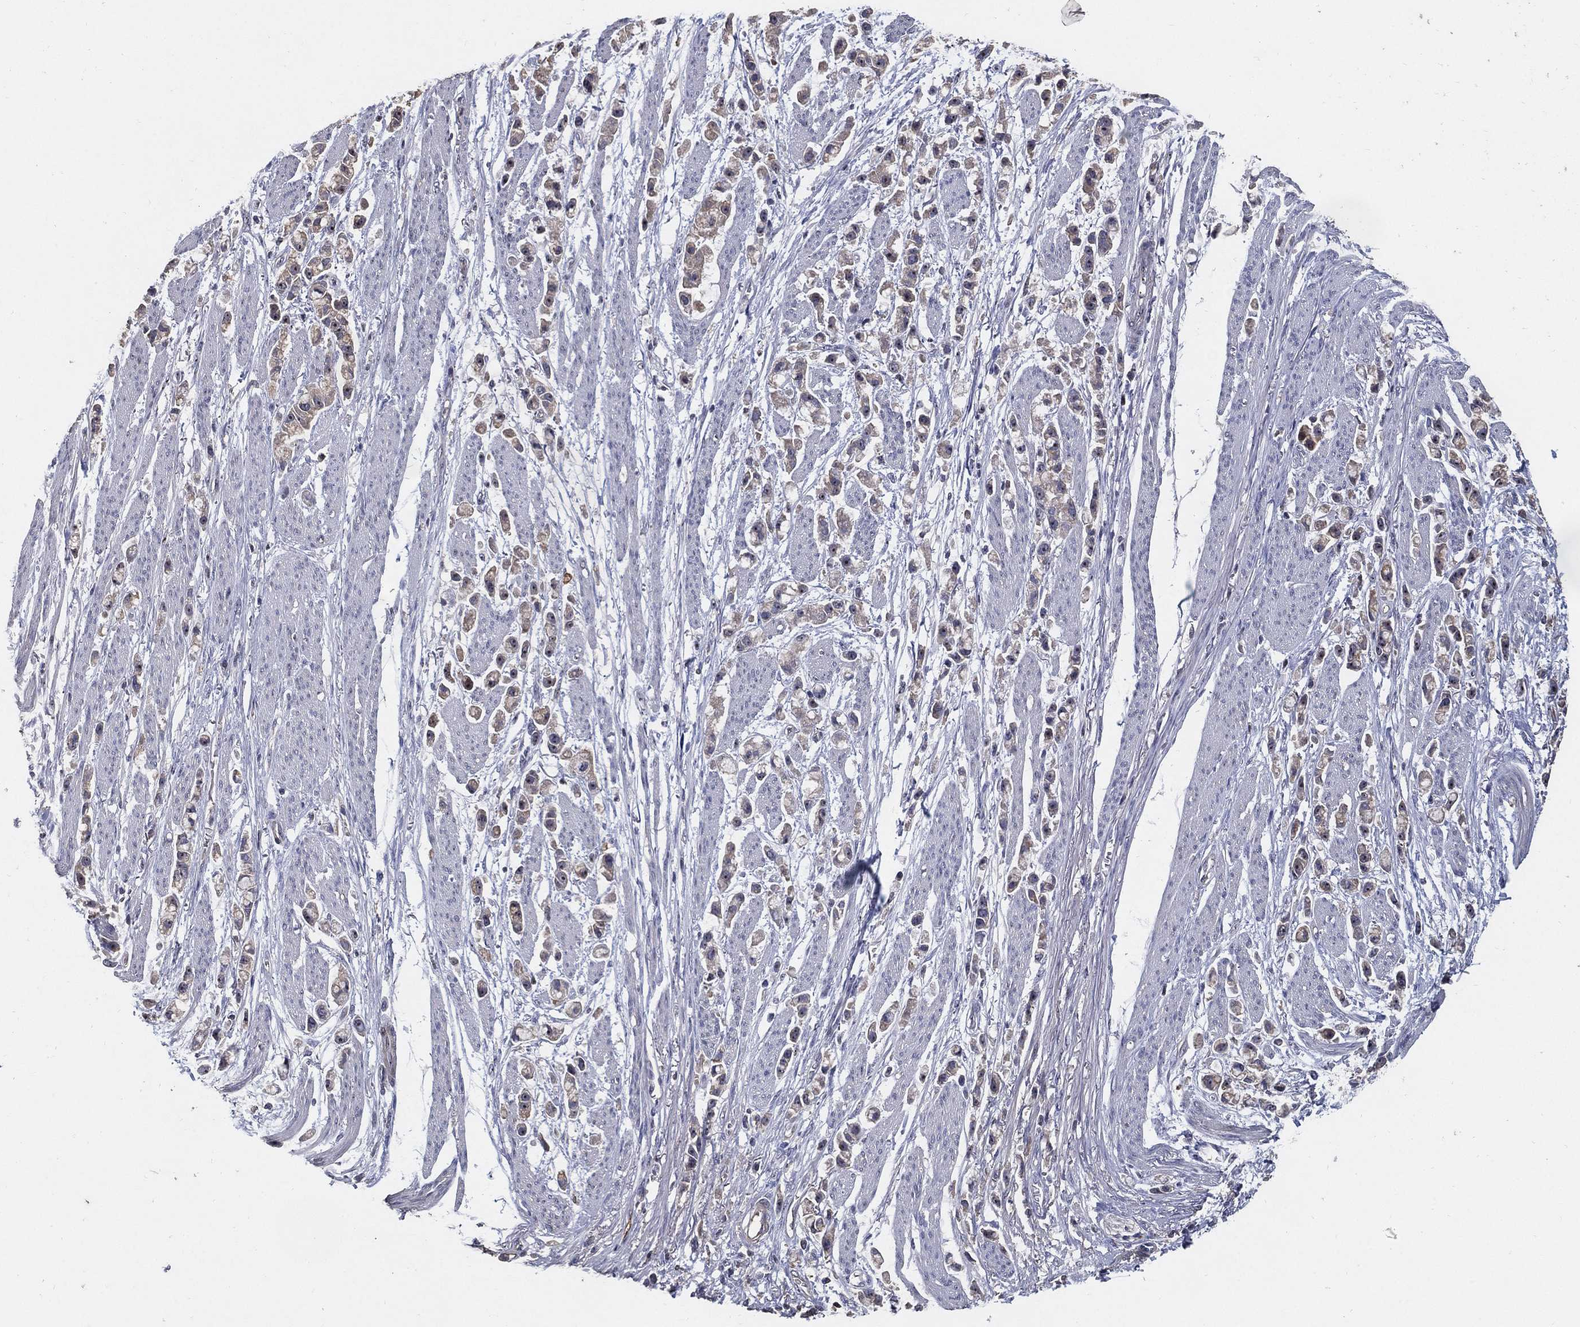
{"staining": {"intensity": "weak", "quantity": "<25%", "location": "cytoplasmic/membranous"}, "tissue": "stomach cancer", "cell_type": "Tumor cells", "image_type": "cancer", "snomed": [{"axis": "morphology", "description": "Adenocarcinoma, NOS"}, {"axis": "topography", "description": "Stomach"}], "caption": "Immunohistochemistry (IHC) histopathology image of neoplastic tissue: stomach cancer stained with DAB demonstrates no significant protein expression in tumor cells.", "gene": "EFNA1", "patient": {"sex": "female", "age": 81}}